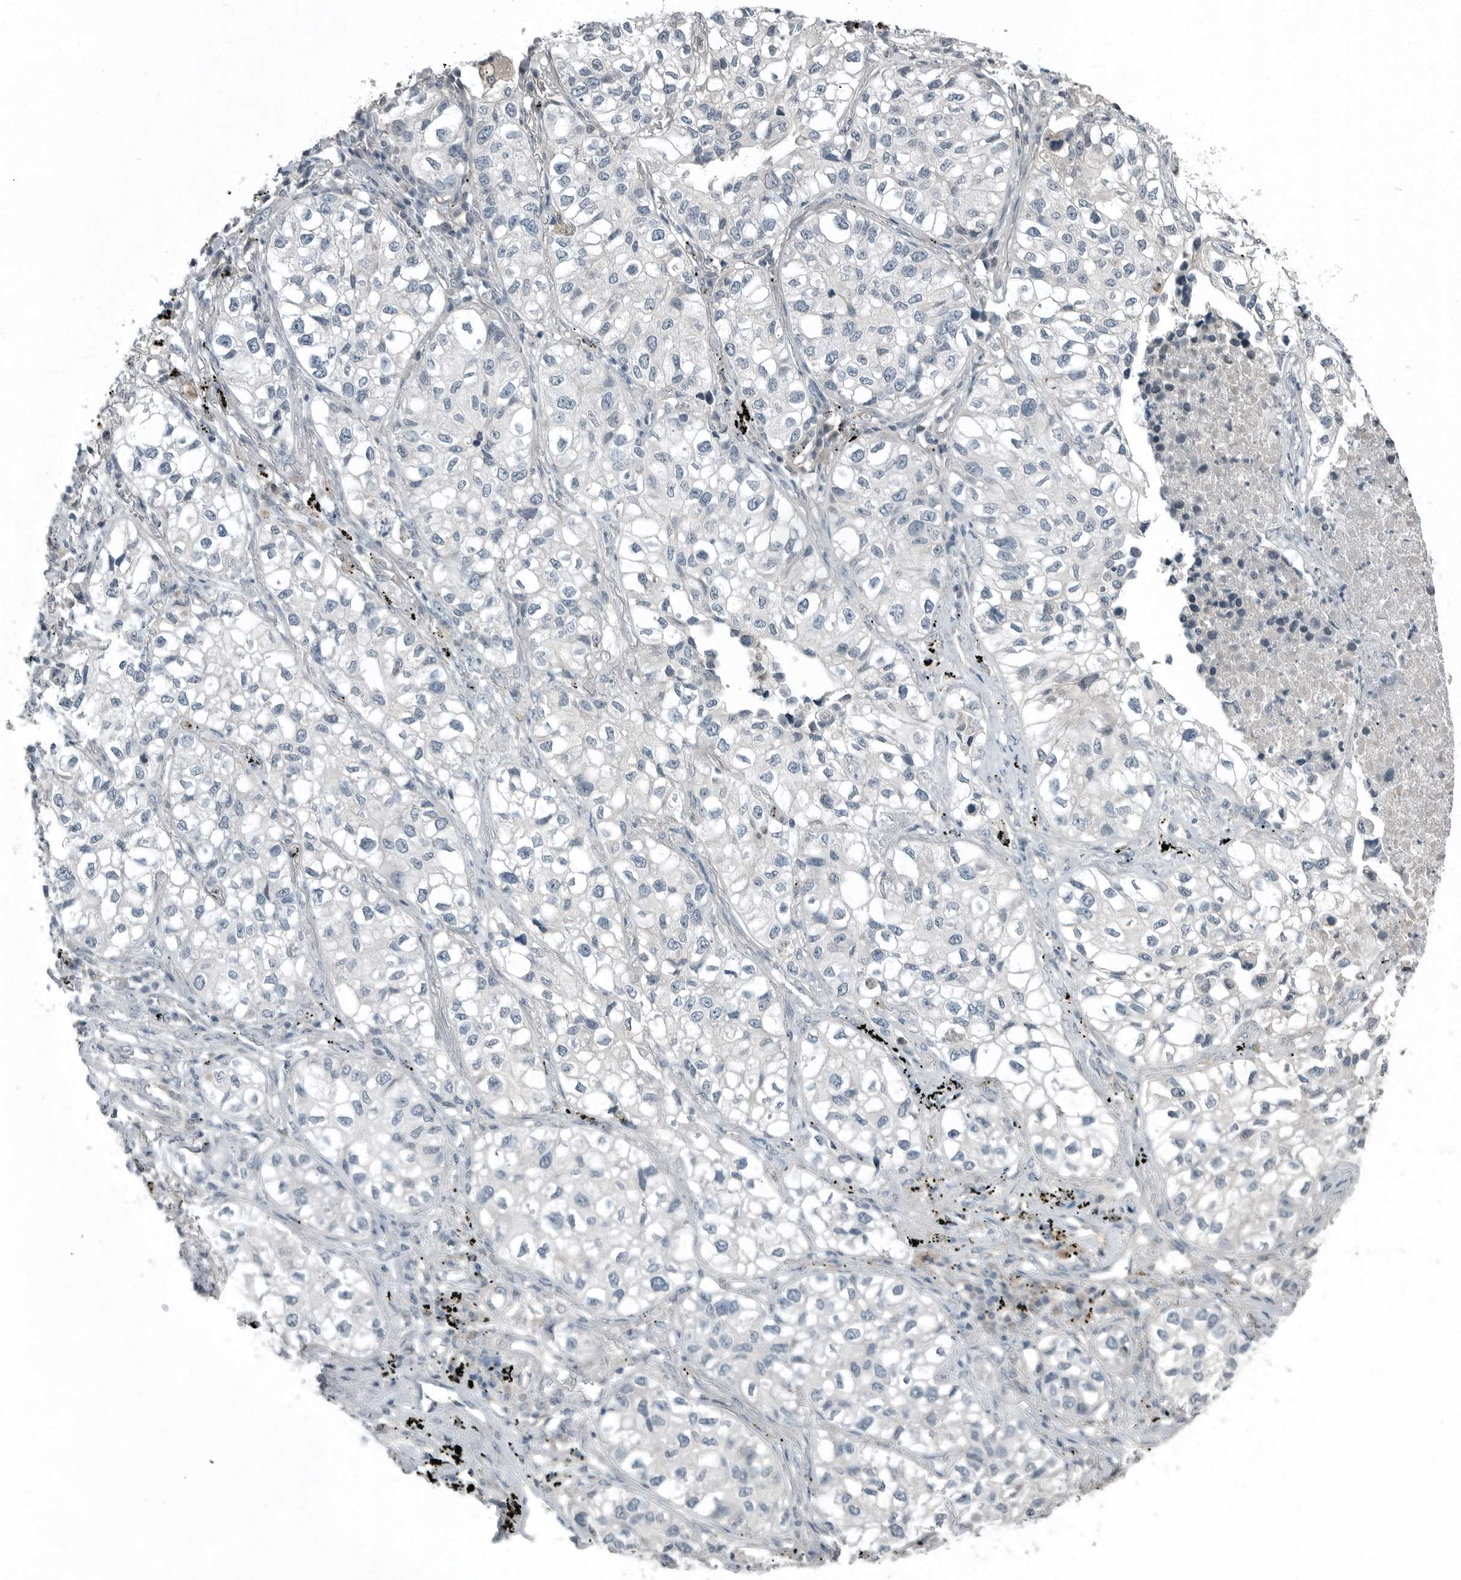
{"staining": {"intensity": "negative", "quantity": "none", "location": "none"}, "tissue": "lung cancer", "cell_type": "Tumor cells", "image_type": "cancer", "snomed": [{"axis": "morphology", "description": "Adenocarcinoma, NOS"}, {"axis": "topography", "description": "Lung"}], "caption": "Immunohistochemical staining of lung cancer (adenocarcinoma) displays no significant positivity in tumor cells.", "gene": "KYAT1", "patient": {"sex": "male", "age": 63}}